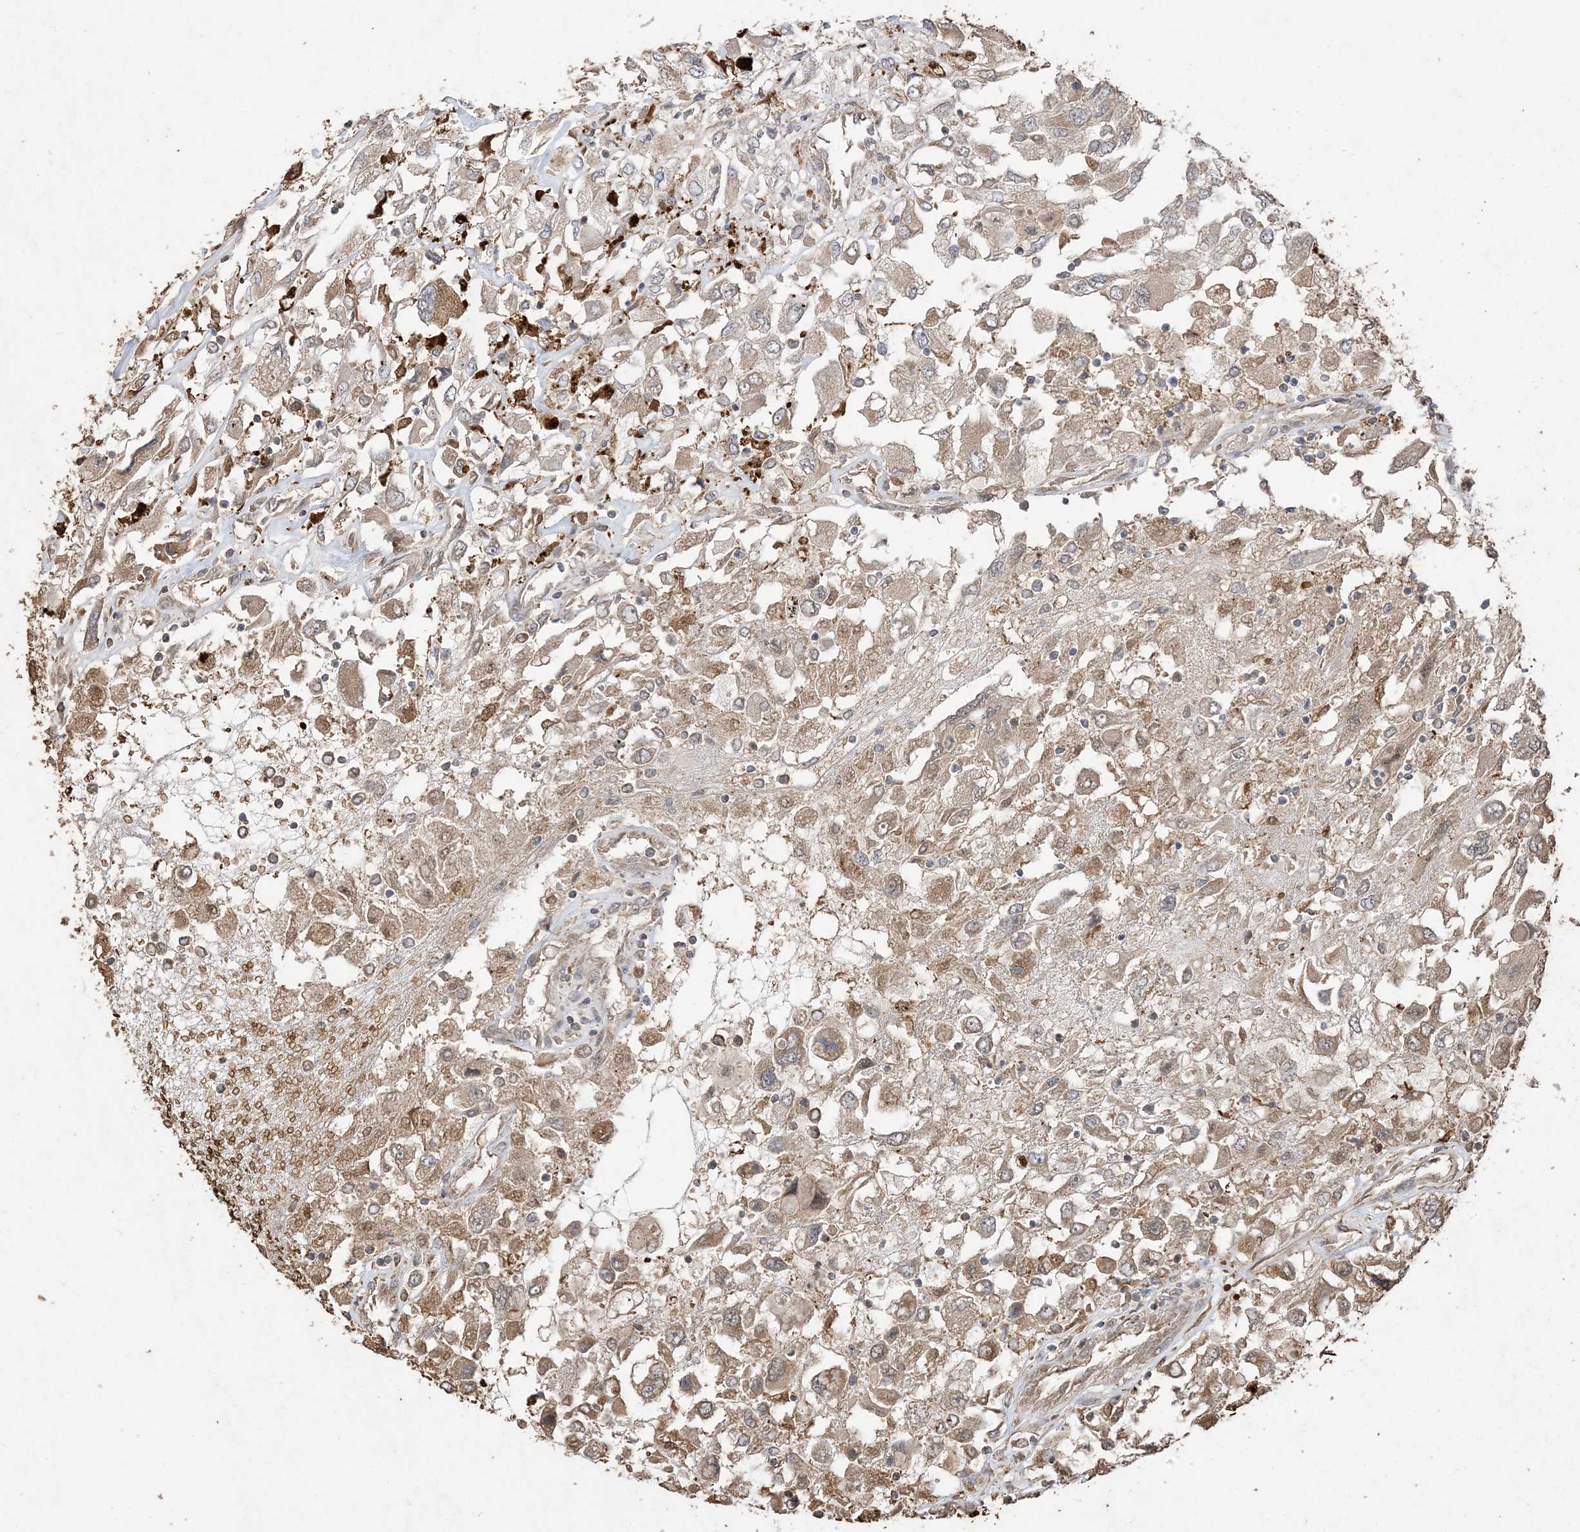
{"staining": {"intensity": "moderate", "quantity": ">75%", "location": "cytoplasmic/membranous"}, "tissue": "renal cancer", "cell_type": "Tumor cells", "image_type": "cancer", "snomed": [{"axis": "morphology", "description": "Adenocarcinoma, NOS"}, {"axis": "topography", "description": "Kidney"}], "caption": "Protein staining of renal cancer (adenocarcinoma) tissue exhibits moderate cytoplasmic/membranous positivity in approximately >75% of tumor cells. (brown staining indicates protein expression, while blue staining denotes nuclei).", "gene": "HPS4", "patient": {"sex": "female", "age": 52}}